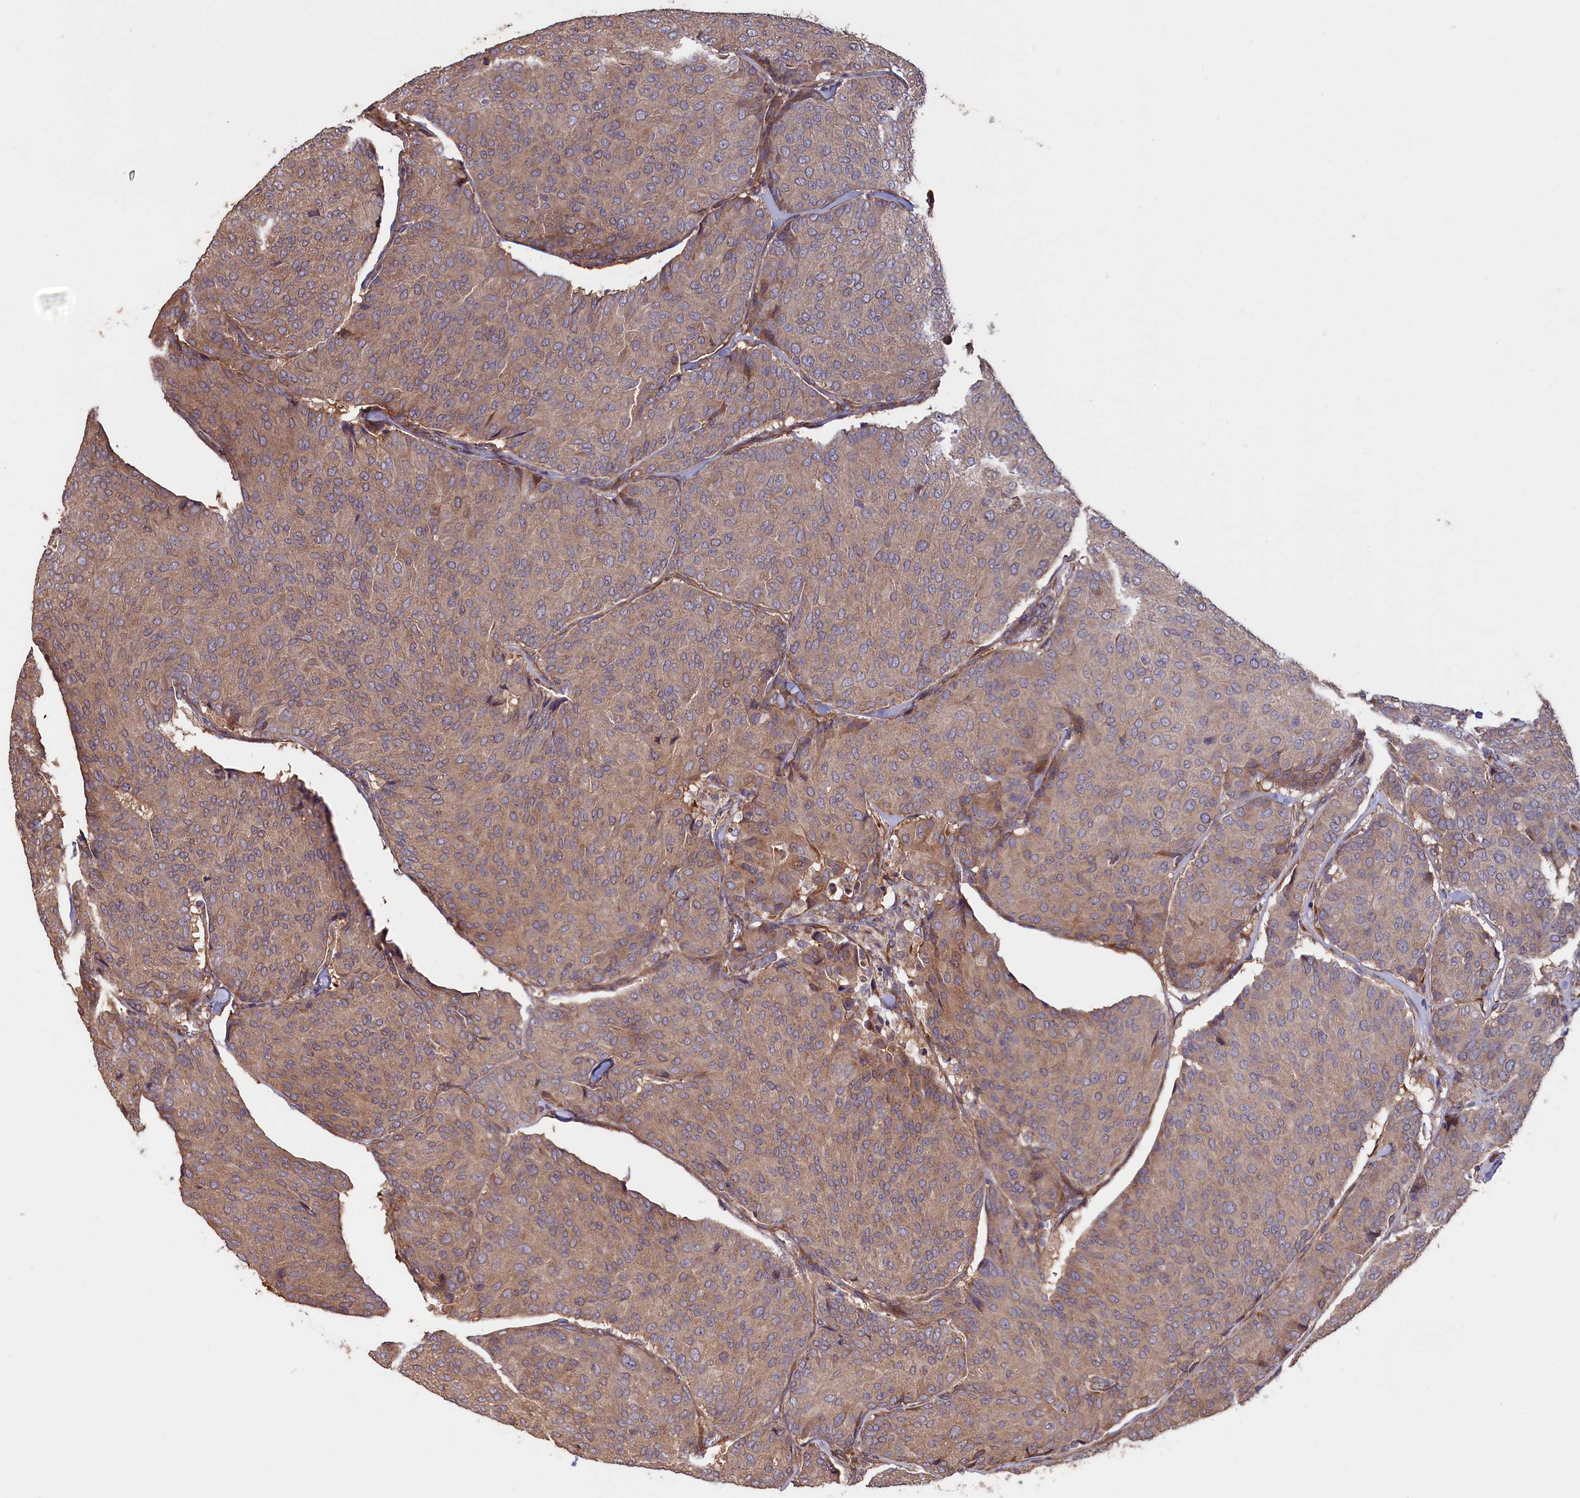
{"staining": {"intensity": "weak", "quantity": ">75%", "location": "cytoplasmic/membranous"}, "tissue": "breast cancer", "cell_type": "Tumor cells", "image_type": "cancer", "snomed": [{"axis": "morphology", "description": "Duct carcinoma"}, {"axis": "topography", "description": "Breast"}], "caption": "High-power microscopy captured an IHC histopathology image of breast invasive ductal carcinoma, revealing weak cytoplasmic/membranous expression in about >75% of tumor cells.", "gene": "GREB1L", "patient": {"sex": "female", "age": 75}}